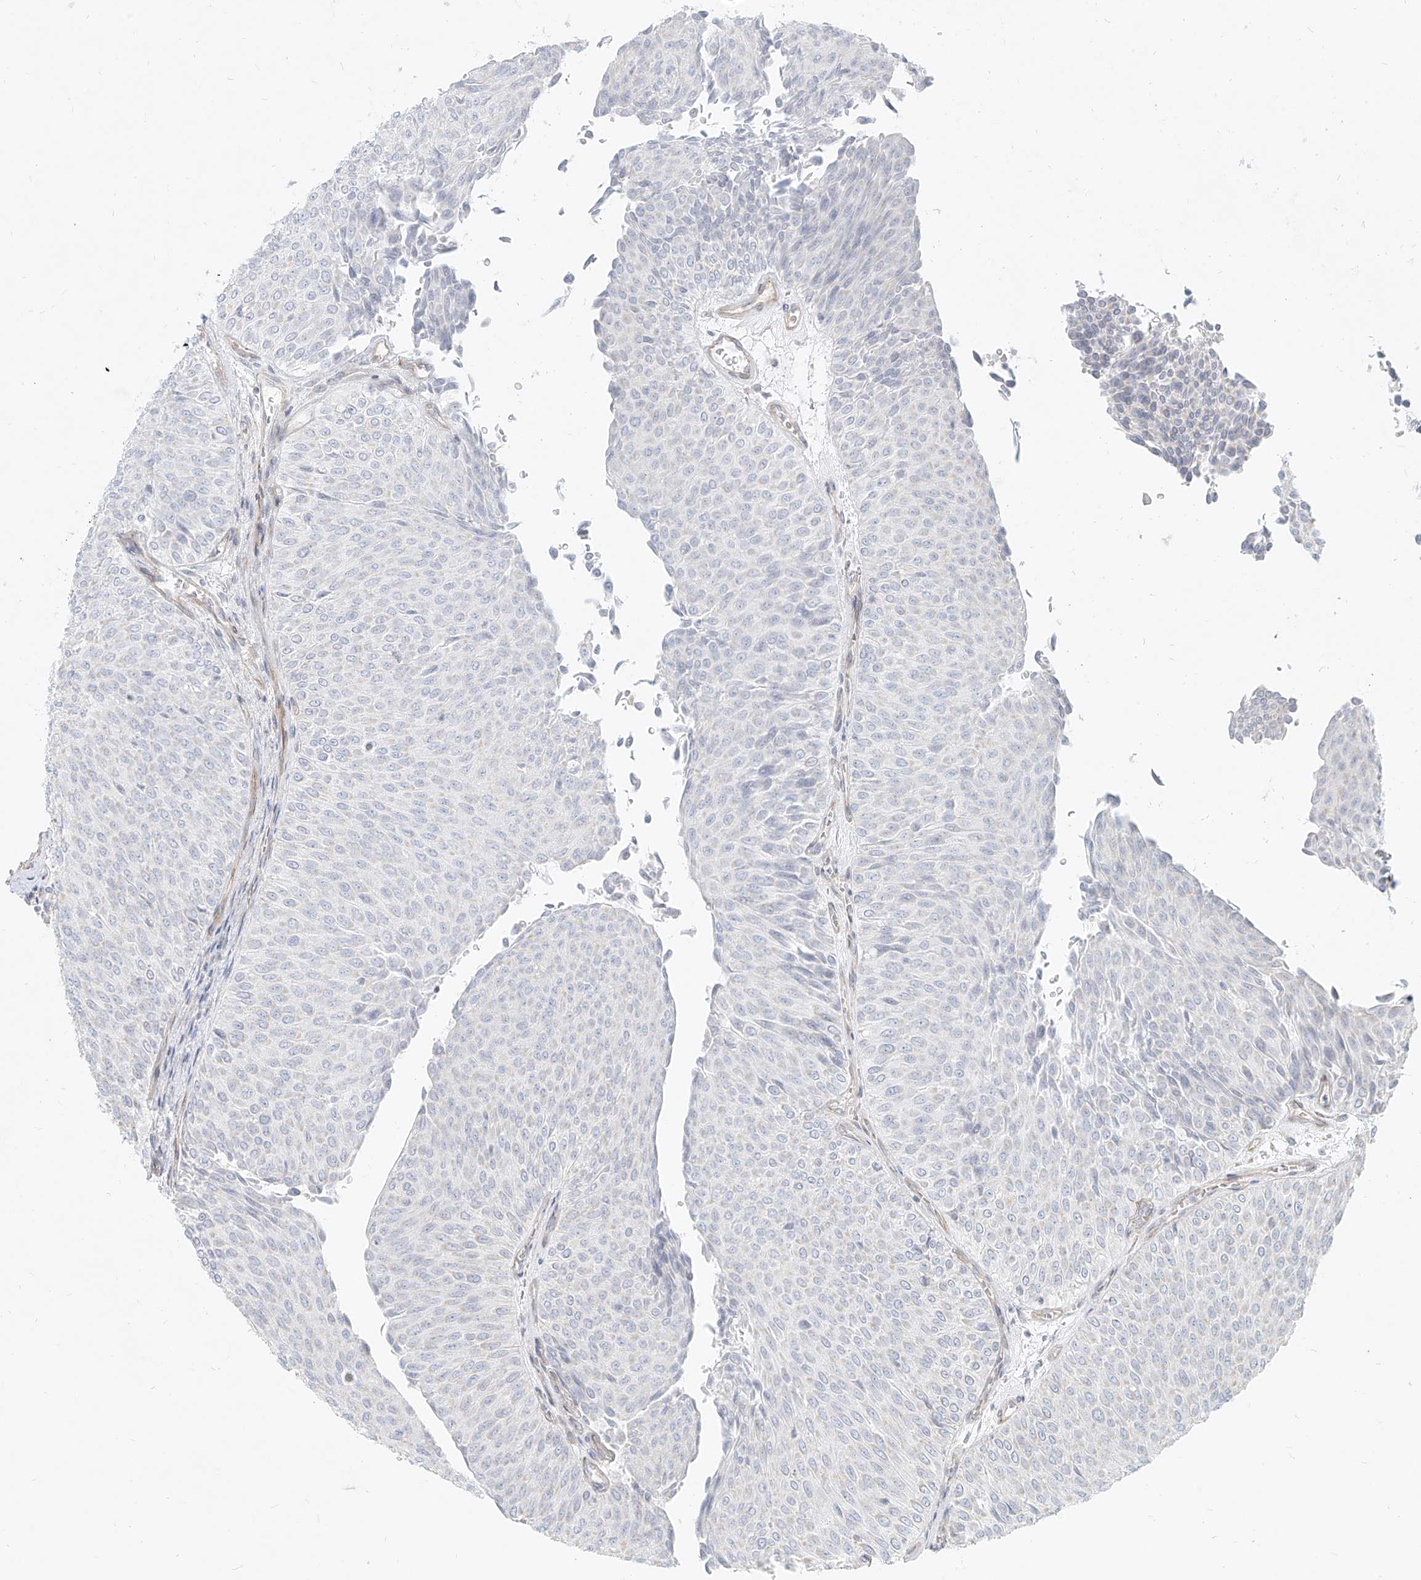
{"staining": {"intensity": "negative", "quantity": "none", "location": "none"}, "tissue": "urothelial cancer", "cell_type": "Tumor cells", "image_type": "cancer", "snomed": [{"axis": "morphology", "description": "Urothelial carcinoma, Low grade"}, {"axis": "topography", "description": "Urinary bladder"}], "caption": "This photomicrograph is of urothelial carcinoma (low-grade) stained with immunohistochemistry (IHC) to label a protein in brown with the nuclei are counter-stained blue. There is no expression in tumor cells. (DAB (3,3'-diaminobenzidine) immunohistochemistry (IHC), high magnification).", "gene": "ITPKB", "patient": {"sex": "male", "age": 78}}